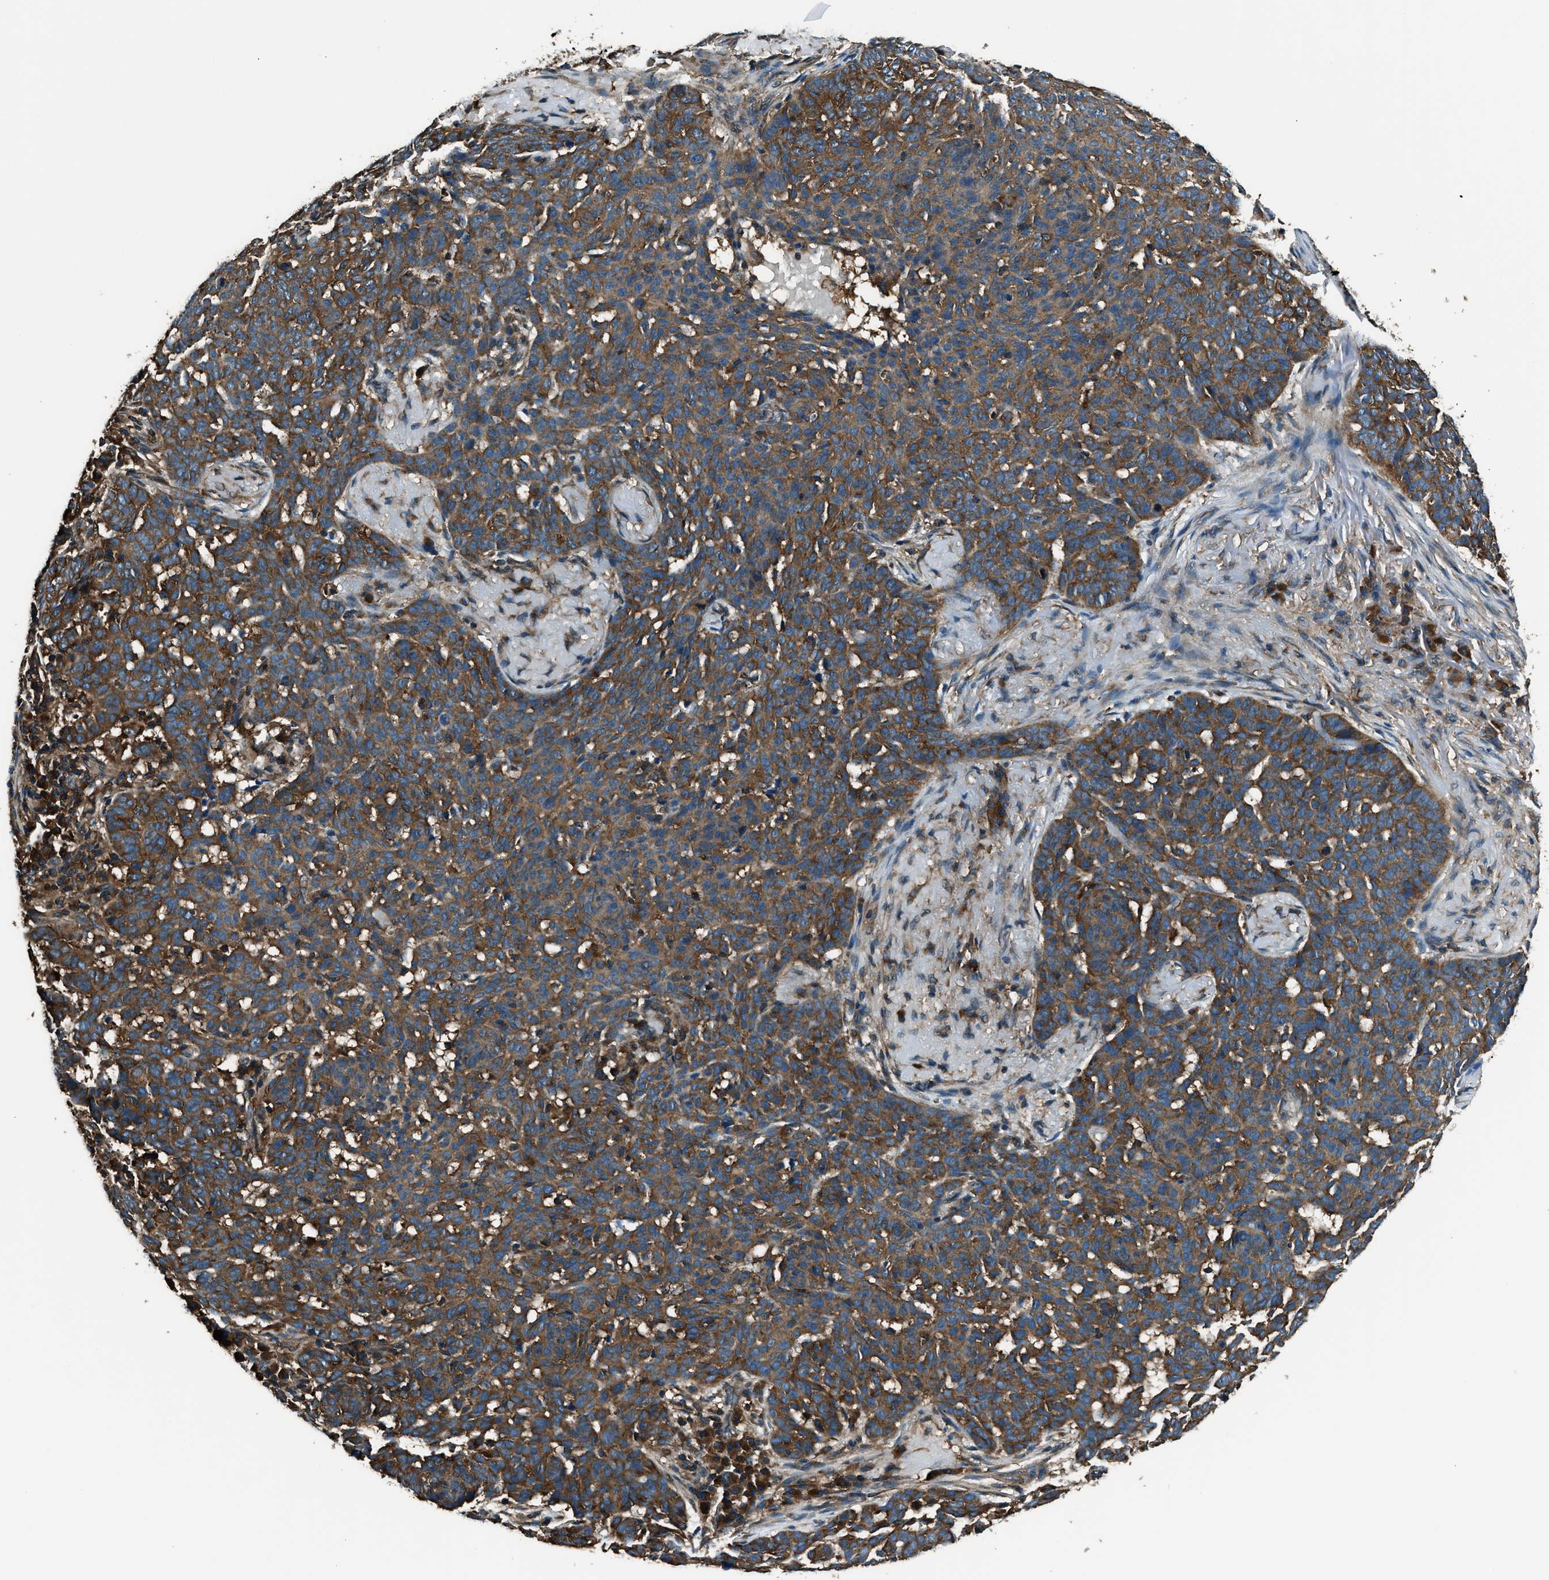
{"staining": {"intensity": "strong", "quantity": ">75%", "location": "cytoplasmic/membranous"}, "tissue": "skin cancer", "cell_type": "Tumor cells", "image_type": "cancer", "snomed": [{"axis": "morphology", "description": "Basal cell carcinoma"}, {"axis": "topography", "description": "Skin"}], "caption": "There is high levels of strong cytoplasmic/membranous expression in tumor cells of skin cancer, as demonstrated by immunohistochemical staining (brown color).", "gene": "ARFGAP2", "patient": {"sex": "male", "age": 85}}